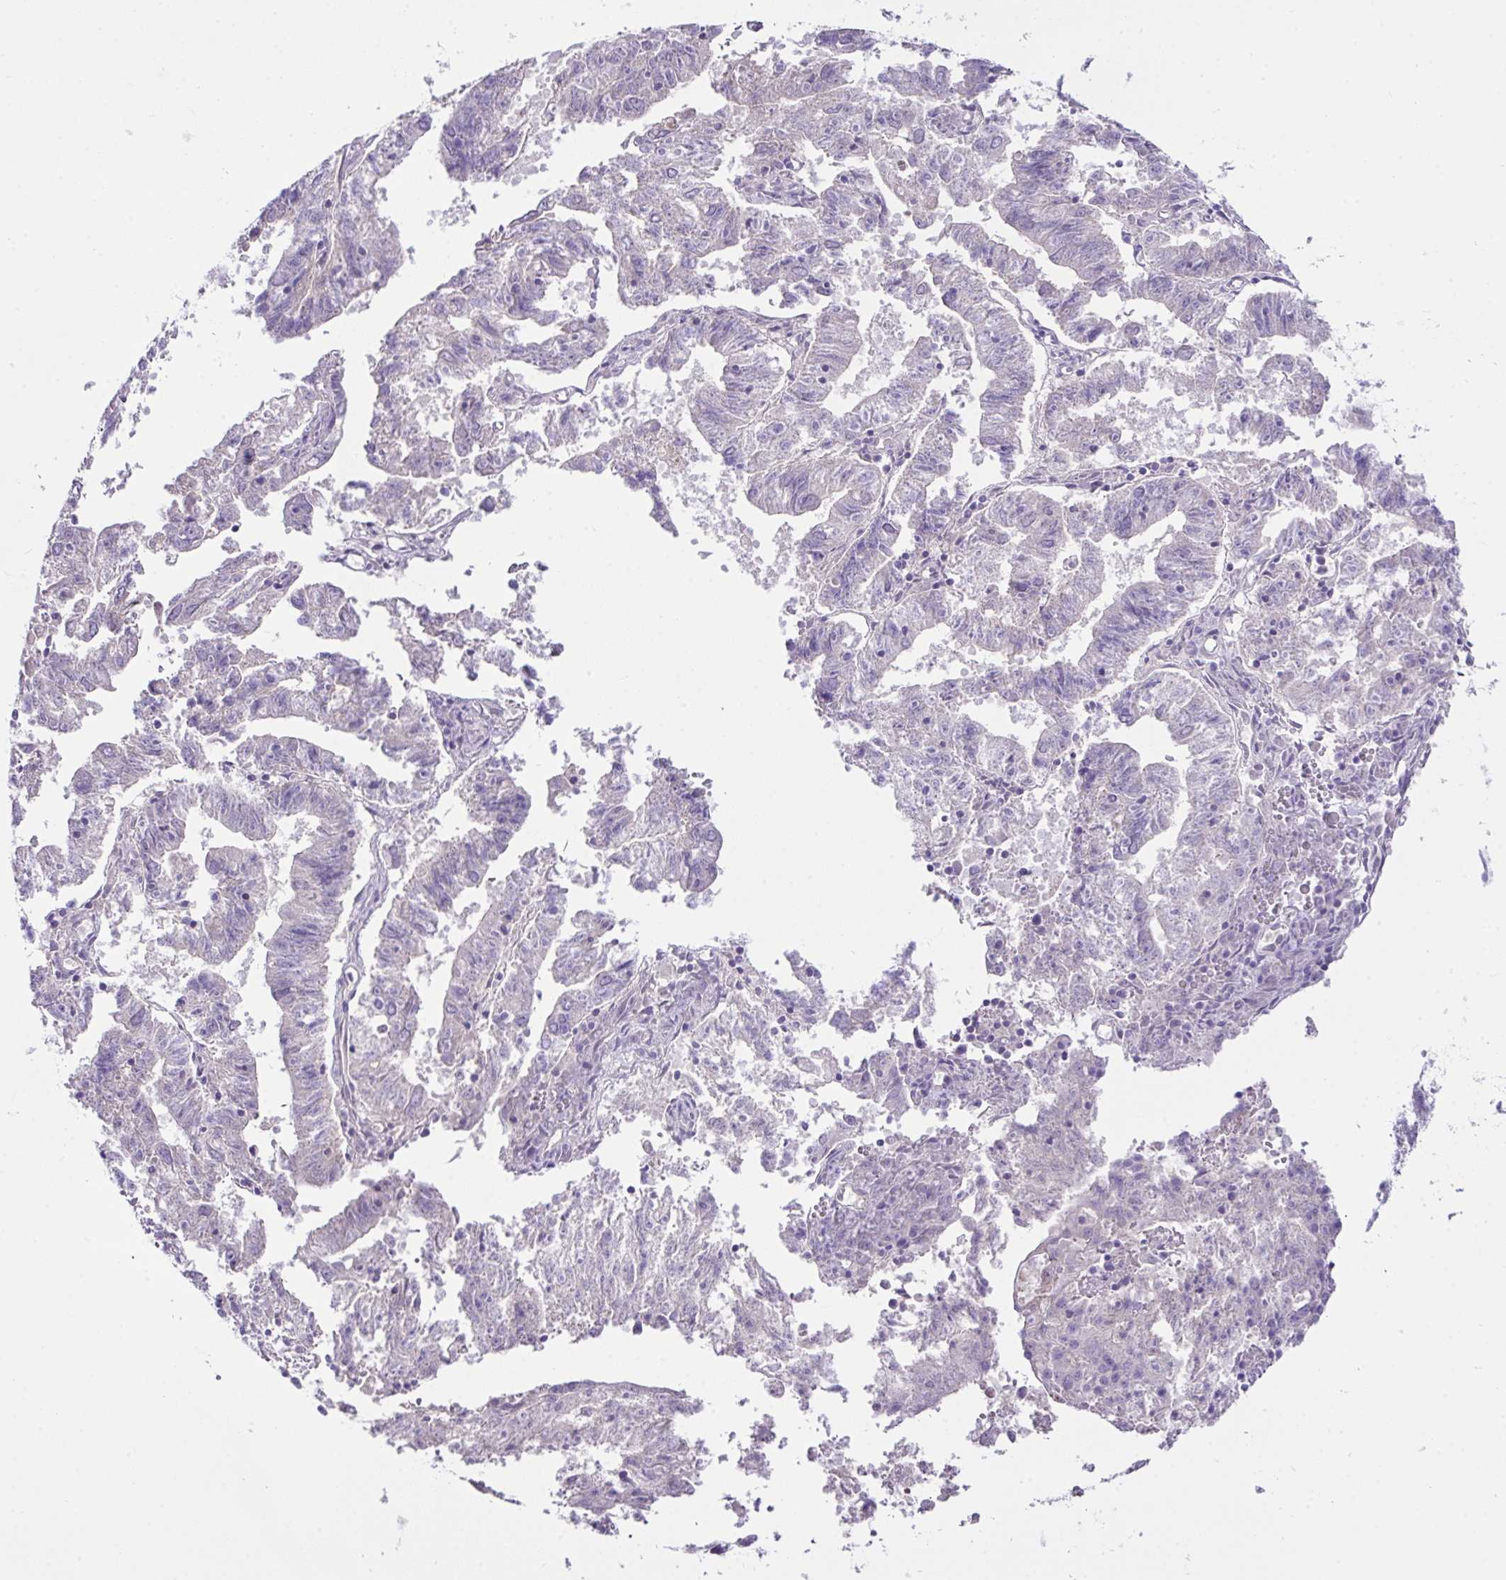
{"staining": {"intensity": "negative", "quantity": "none", "location": "none"}, "tissue": "endometrial cancer", "cell_type": "Tumor cells", "image_type": "cancer", "snomed": [{"axis": "morphology", "description": "Adenocarcinoma, NOS"}, {"axis": "topography", "description": "Endometrium"}], "caption": "An IHC micrograph of endometrial cancer (adenocarcinoma) is shown. There is no staining in tumor cells of endometrial cancer (adenocarcinoma).", "gene": "D2HGDH", "patient": {"sex": "female", "age": 82}}